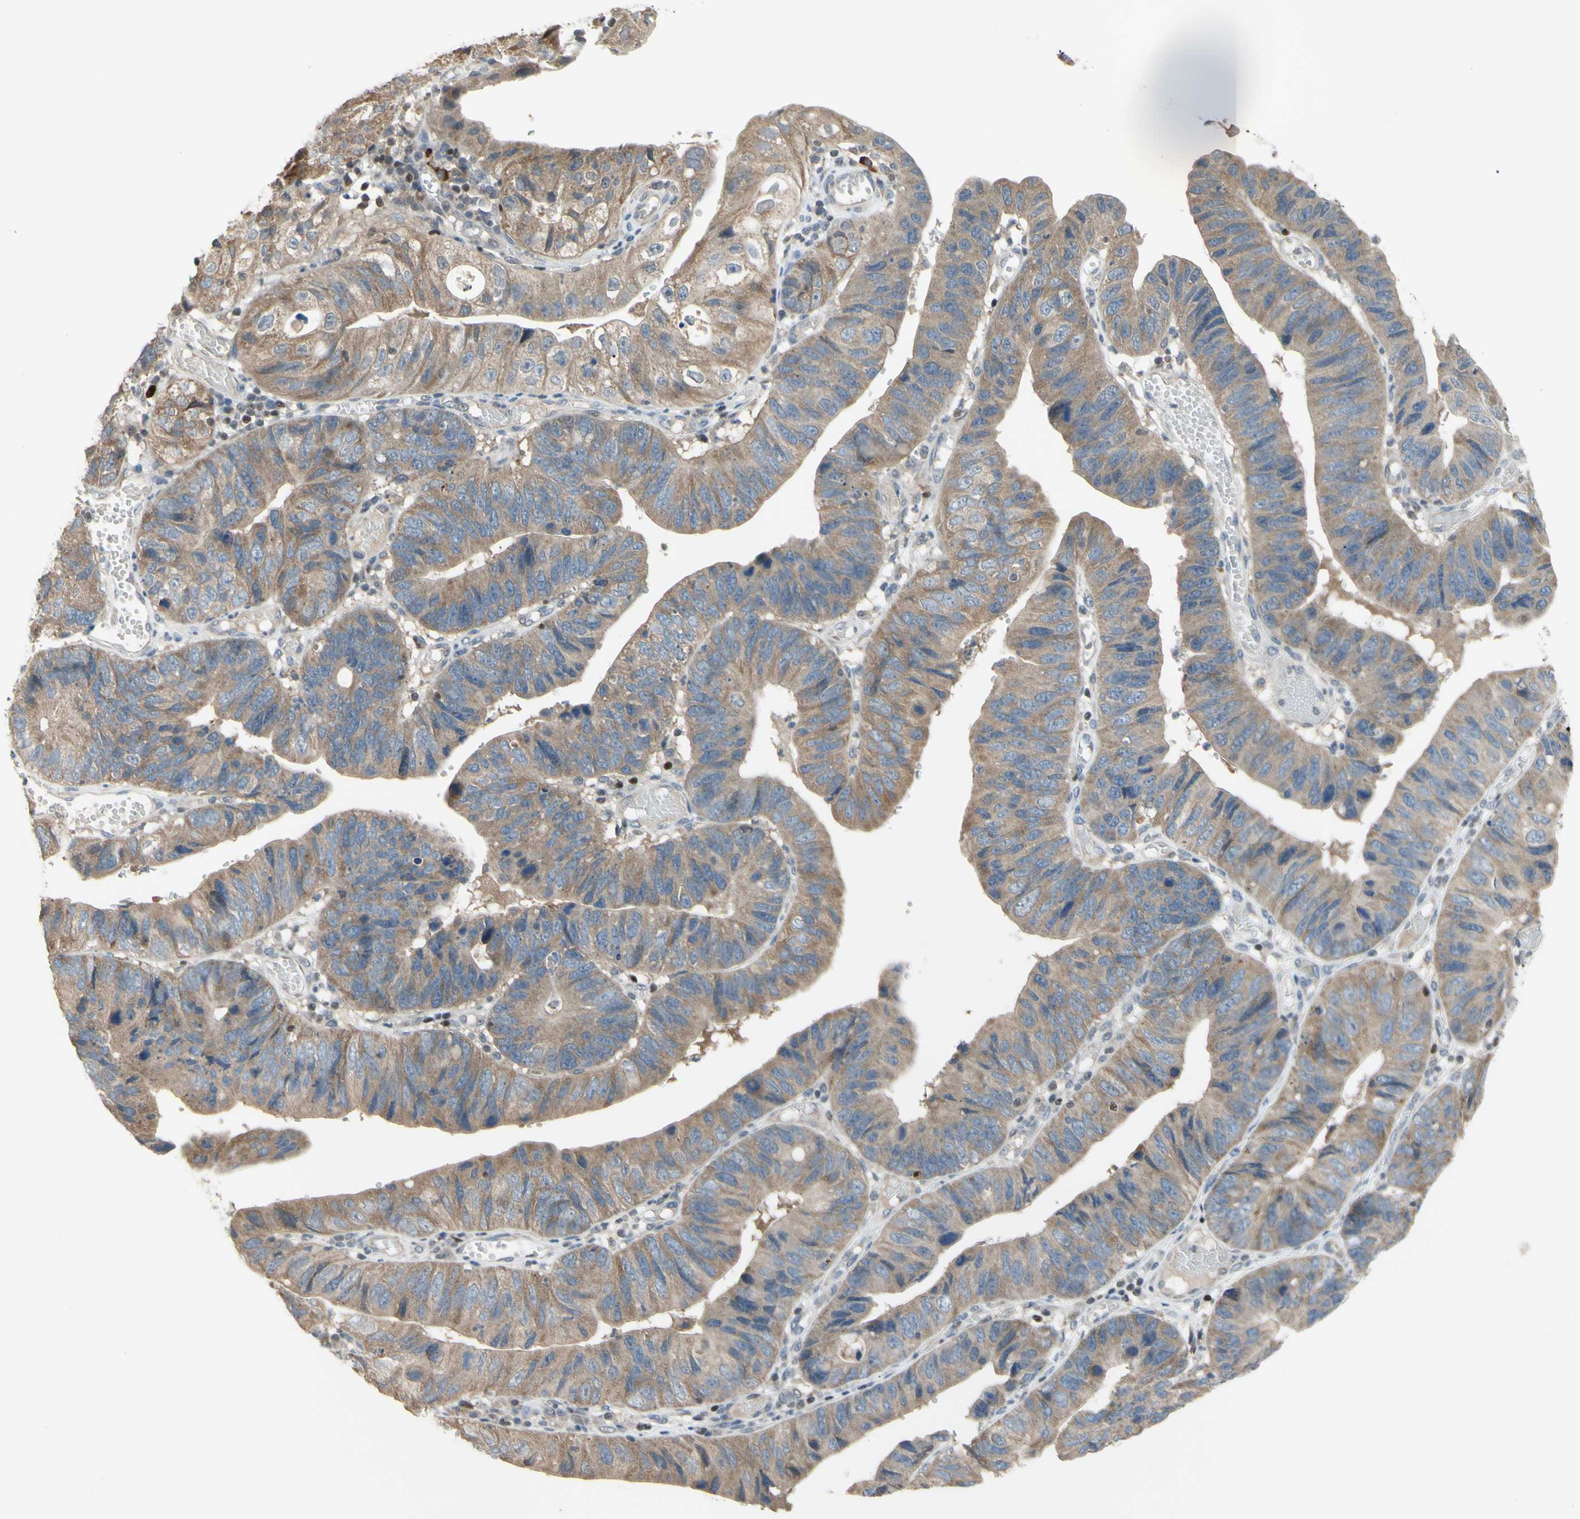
{"staining": {"intensity": "moderate", "quantity": ">75%", "location": "cytoplasmic/membranous"}, "tissue": "stomach cancer", "cell_type": "Tumor cells", "image_type": "cancer", "snomed": [{"axis": "morphology", "description": "Adenocarcinoma, NOS"}, {"axis": "topography", "description": "Stomach"}], "caption": "IHC staining of stomach cancer (adenocarcinoma), which exhibits medium levels of moderate cytoplasmic/membranous expression in about >75% of tumor cells indicating moderate cytoplasmic/membranous protein staining. The staining was performed using DAB (brown) for protein detection and nuclei were counterstained in hematoxylin (blue).", "gene": "SP4", "patient": {"sex": "male", "age": 59}}